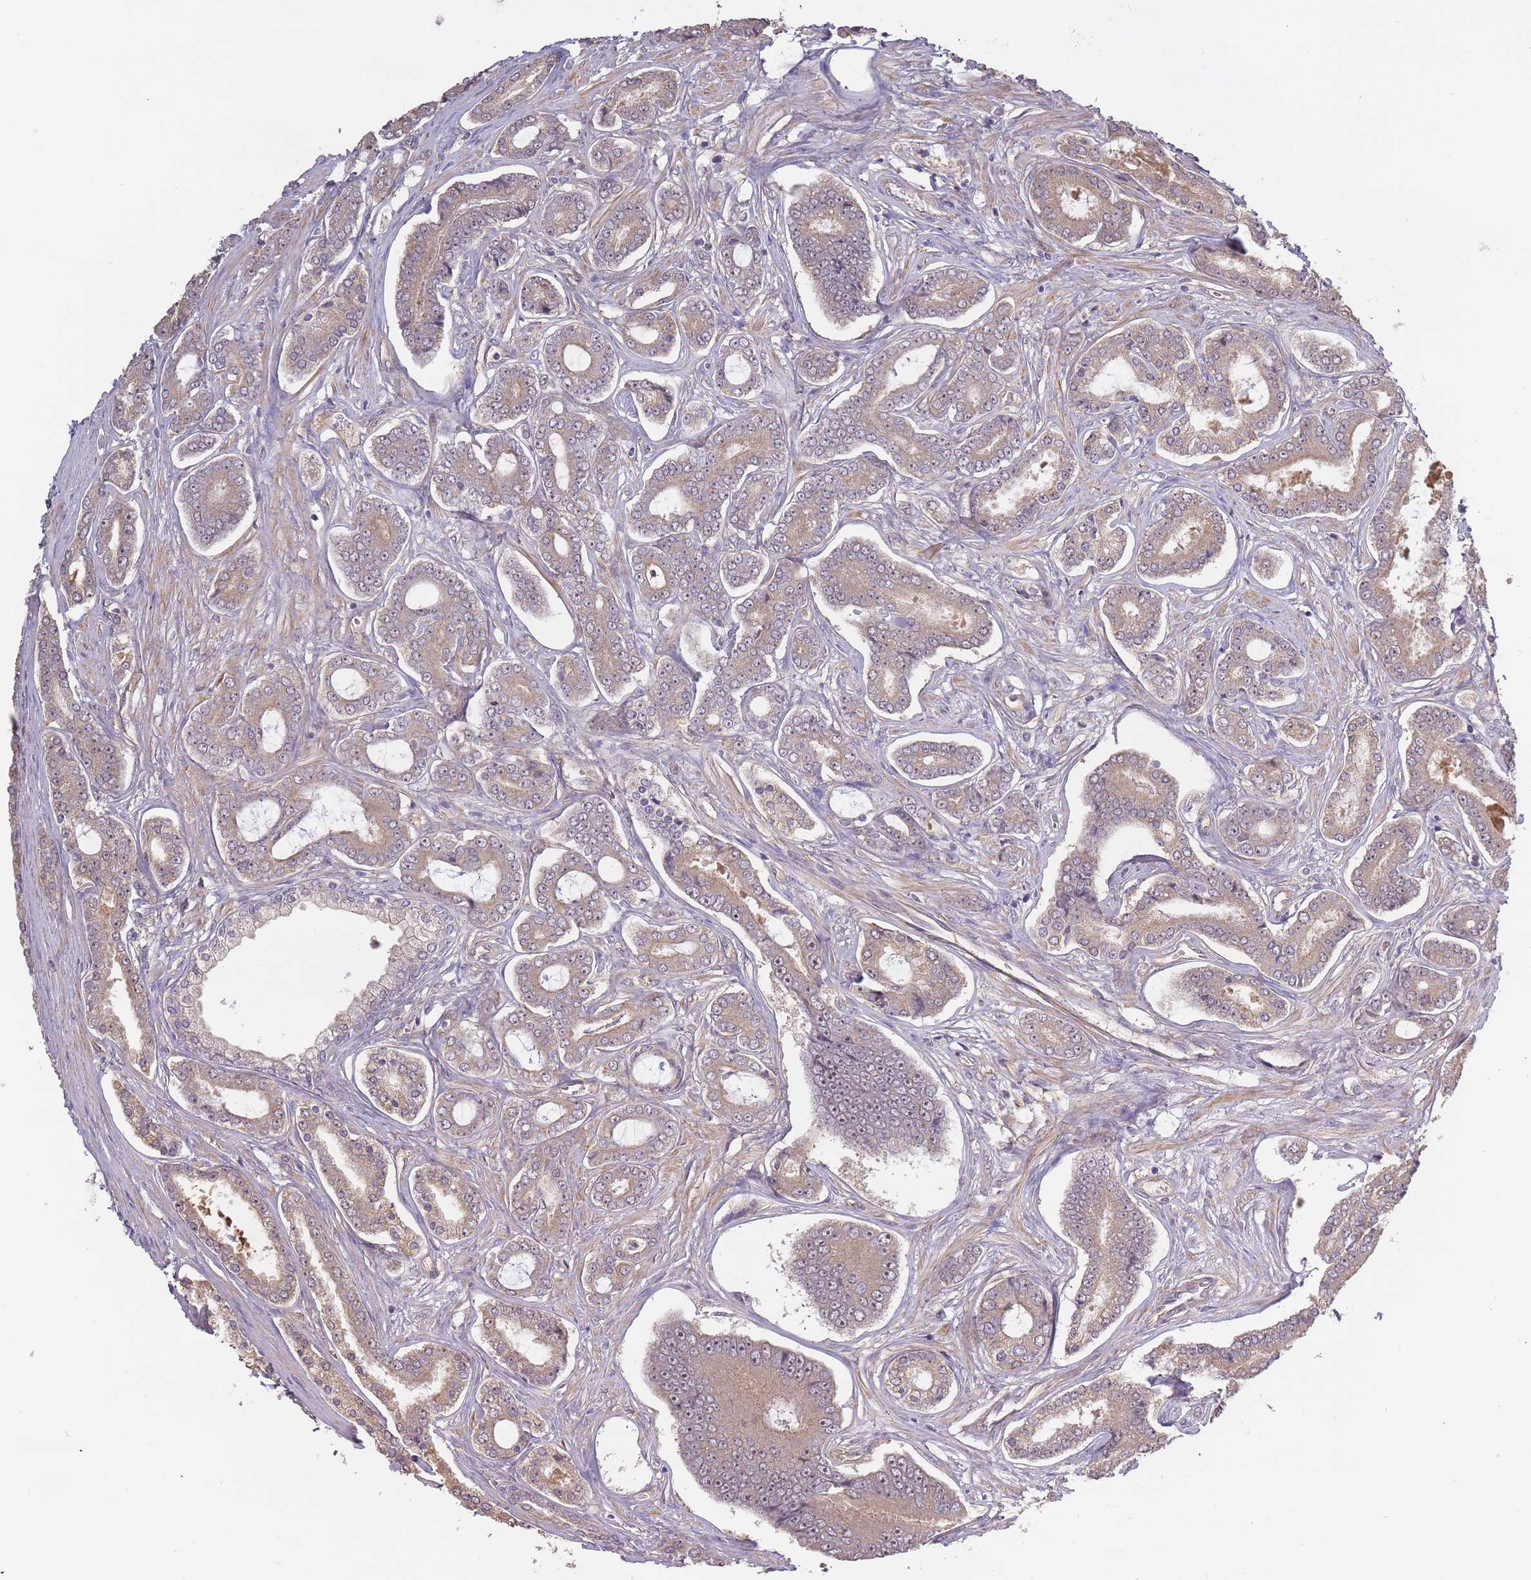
{"staining": {"intensity": "moderate", "quantity": ">75%", "location": "cytoplasmic/membranous,nuclear"}, "tissue": "prostate cancer", "cell_type": "Tumor cells", "image_type": "cancer", "snomed": [{"axis": "morphology", "description": "Adenocarcinoma, NOS"}, {"axis": "topography", "description": "Prostate and seminal vesicle, NOS"}], "caption": "Protein staining of adenocarcinoma (prostate) tissue shows moderate cytoplasmic/membranous and nuclear staining in about >75% of tumor cells.", "gene": "KIAA1755", "patient": {"sex": "male", "age": 76}}